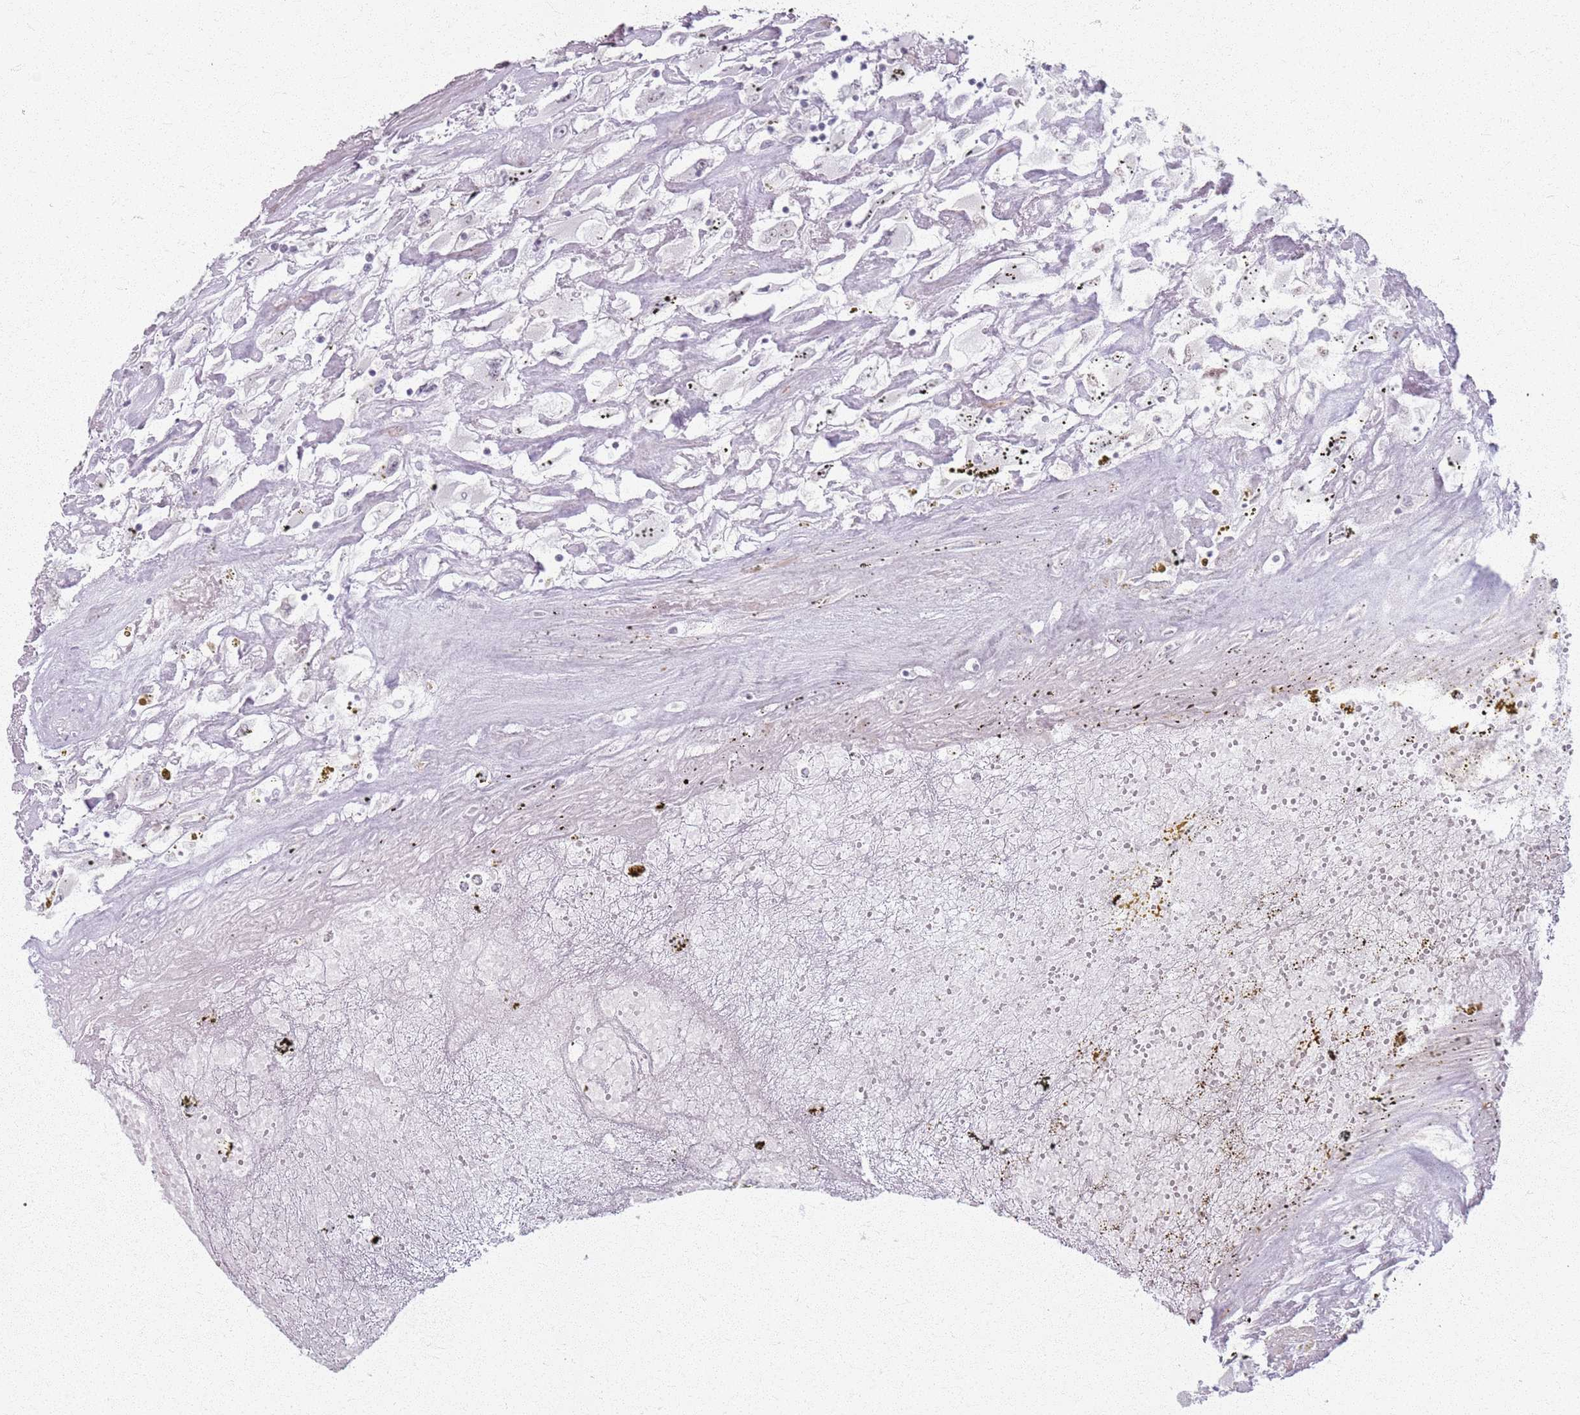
{"staining": {"intensity": "negative", "quantity": "none", "location": "none"}, "tissue": "renal cancer", "cell_type": "Tumor cells", "image_type": "cancer", "snomed": [{"axis": "morphology", "description": "Adenocarcinoma, NOS"}, {"axis": "topography", "description": "Kidney"}], "caption": "A high-resolution histopathology image shows immunohistochemistry staining of renal cancer (adenocarcinoma), which shows no significant staining in tumor cells.", "gene": "KCNA5", "patient": {"sex": "female", "age": 52}}